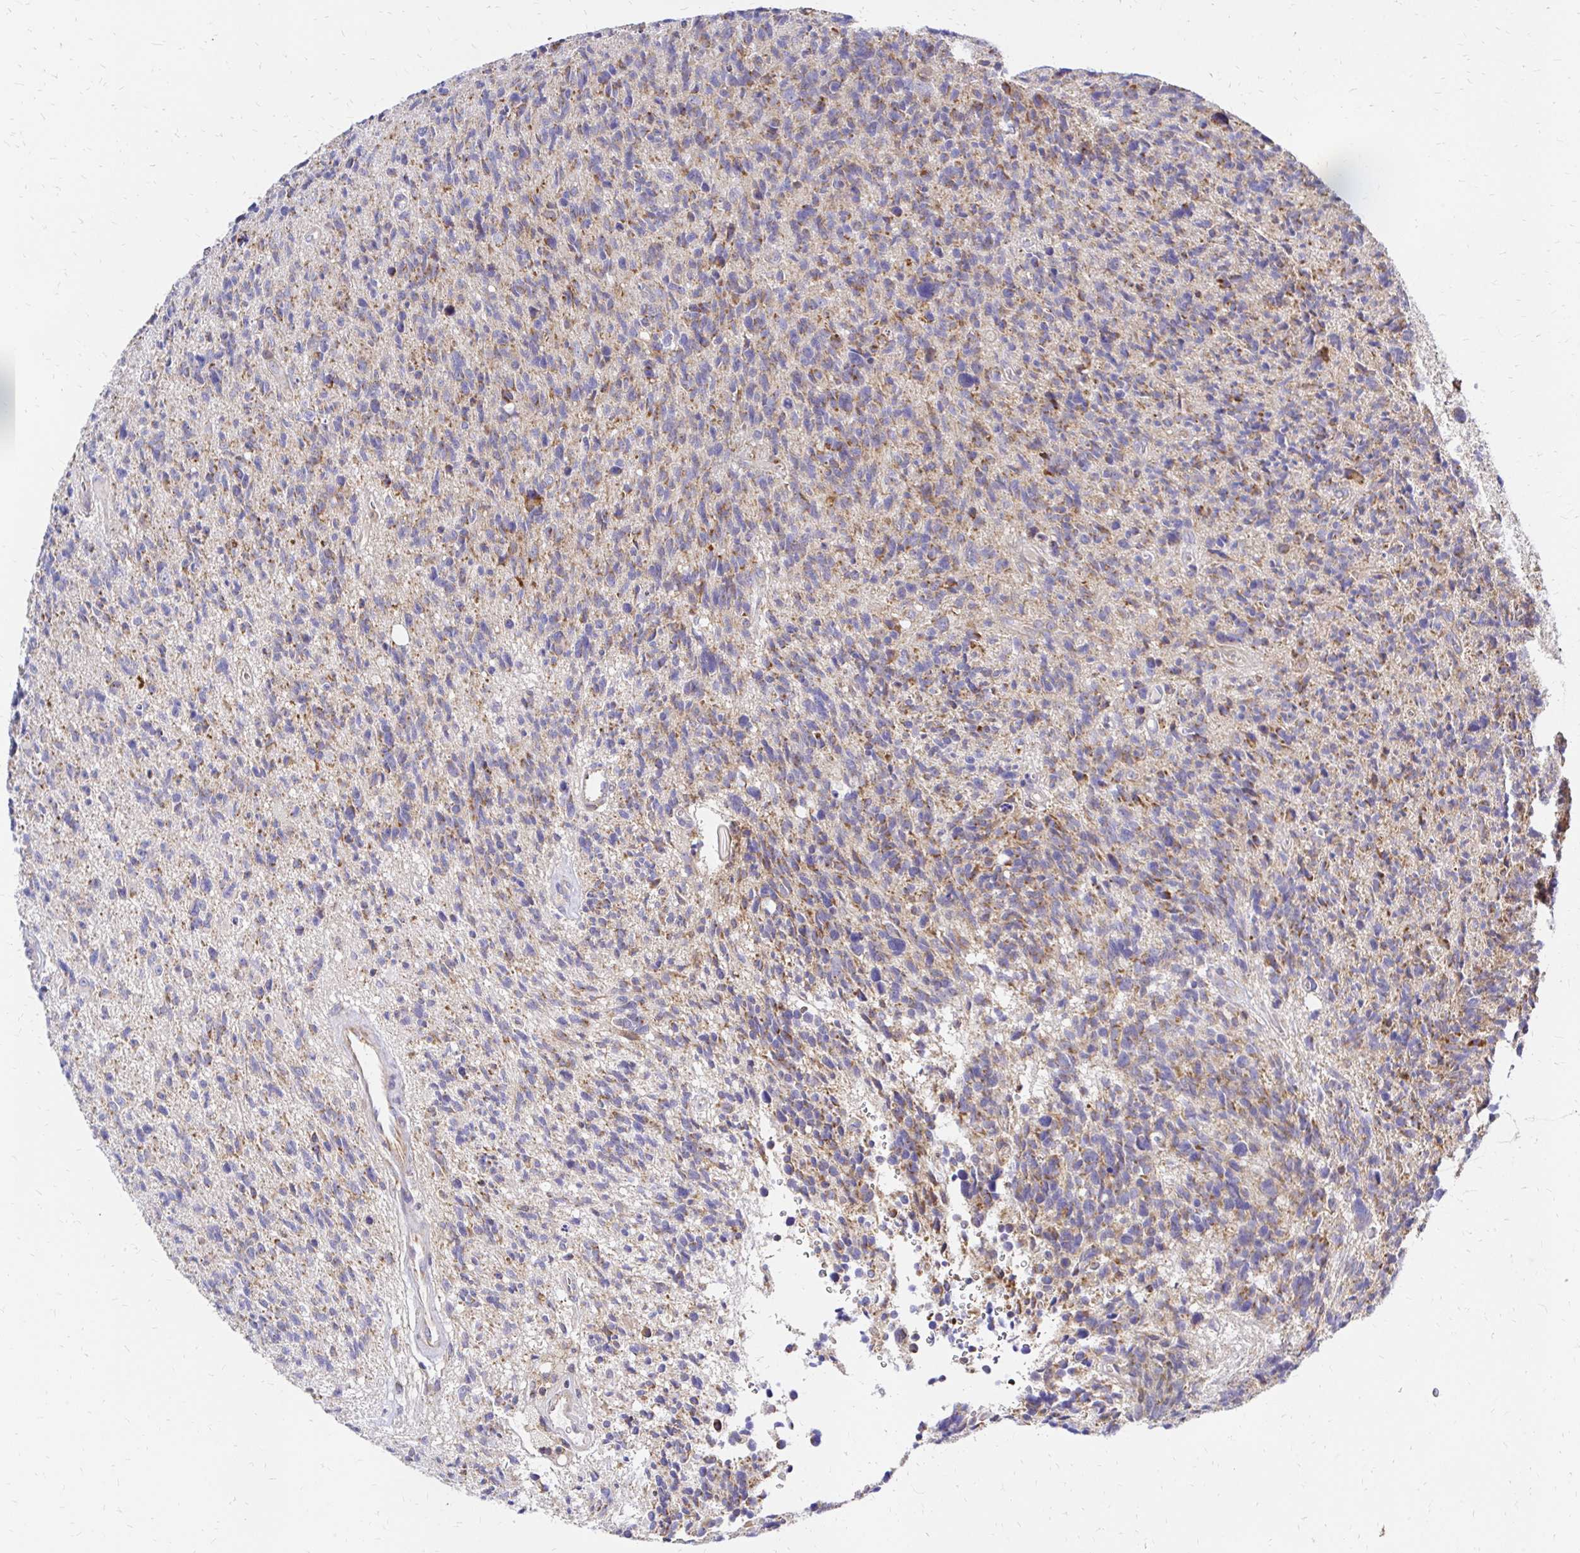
{"staining": {"intensity": "moderate", "quantity": "25%-75%", "location": "cytoplasmic/membranous"}, "tissue": "glioma", "cell_type": "Tumor cells", "image_type": "cancer", "snomed": [{"axis": "morphology", "description": "Glioma, malignant, High grade"}, {"axis": "topography", "description": "Brain"}], "caption": "Protein analysis of glioma tissue exhibits moderate cytoplasmic/membranous positivity in about 25%-75% of tumor cells.", "gene": "MRPL13", "patient": {"sex": "male", "age": 29}}